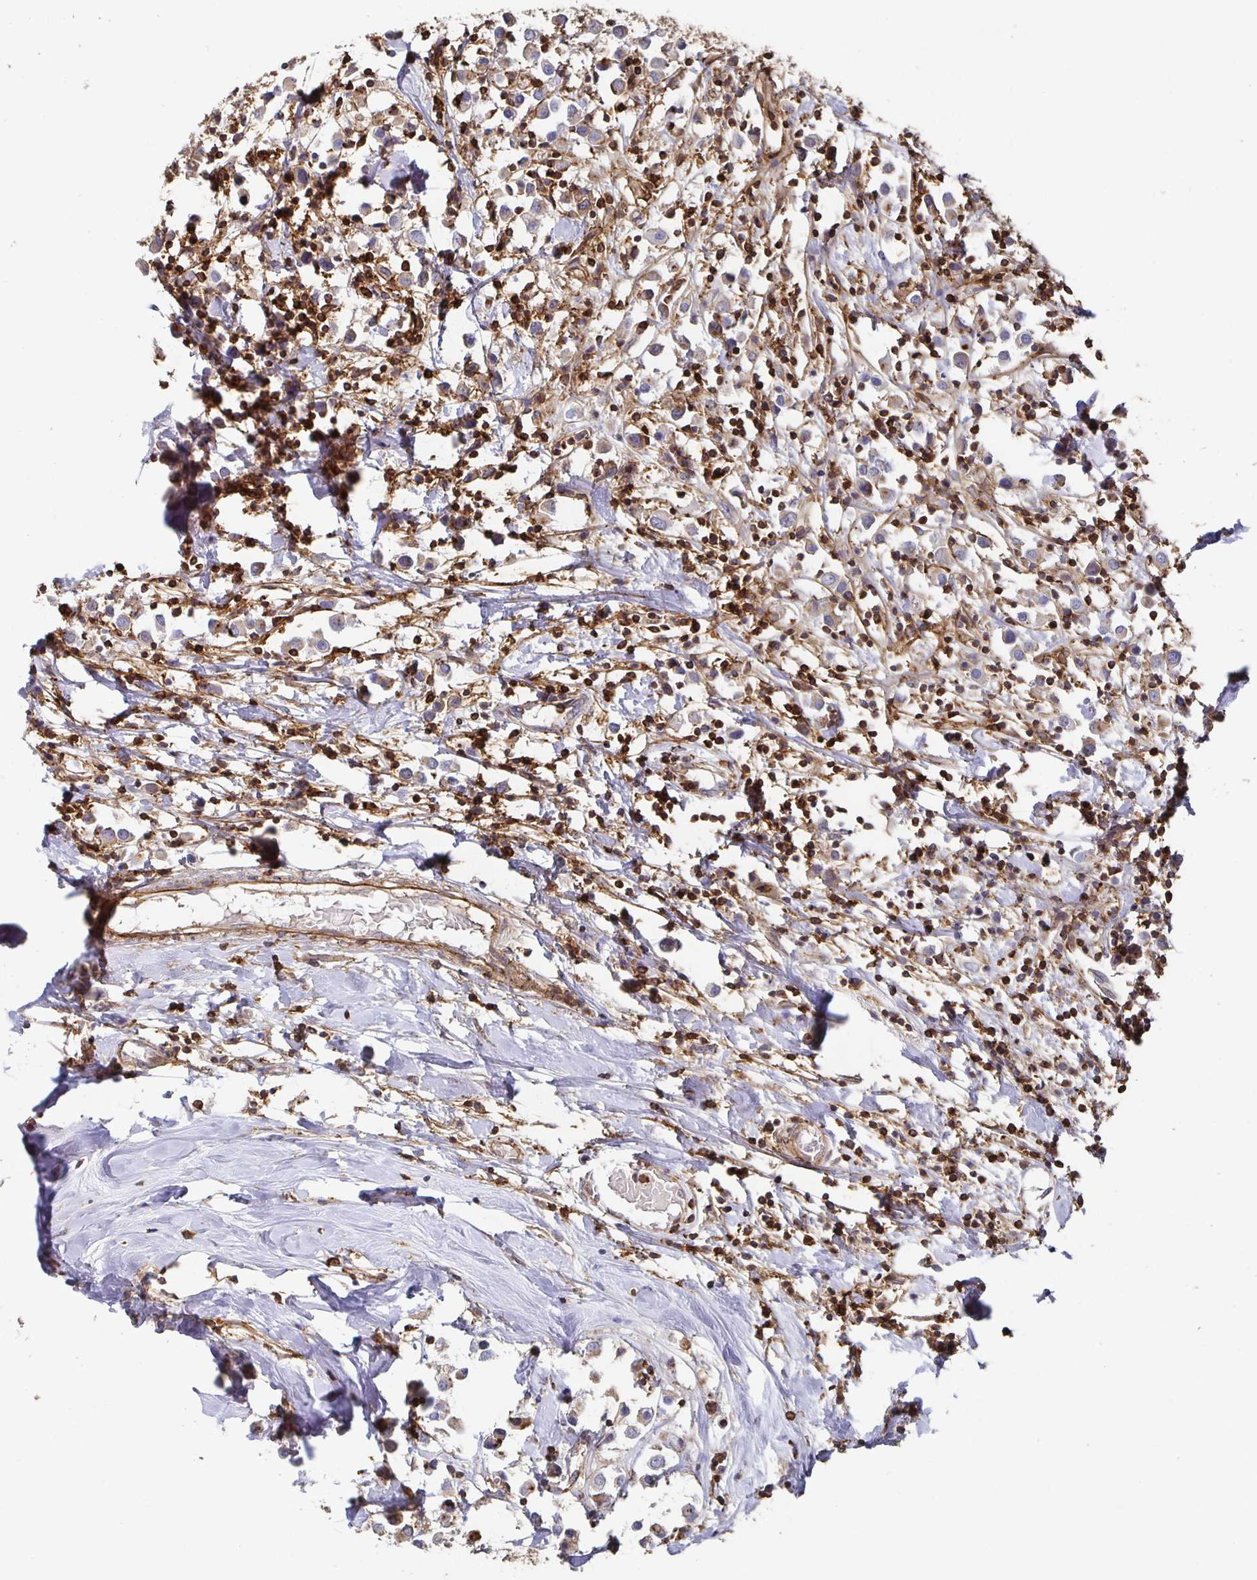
{"staining": {"intensity": "moderate", "quantity": ">75%", "location": "cytoplasmic/membranous"}, "tissue": "breast cancer", "cell_type": "Tumor cells", "image_type": "cancer", "snomed": [{"axis": "morphology", "description": "Duct carcinoma"}, {"axis": "topography", "description": "Breast"}], "caption": "Moderate cytoplasmic/membranous protein expression is present in approximately >75% of tumor cells in invasive ductal carcinoma (breast).", "gene": "GJA4", "patient": {"sex": "female", "age": 61}}